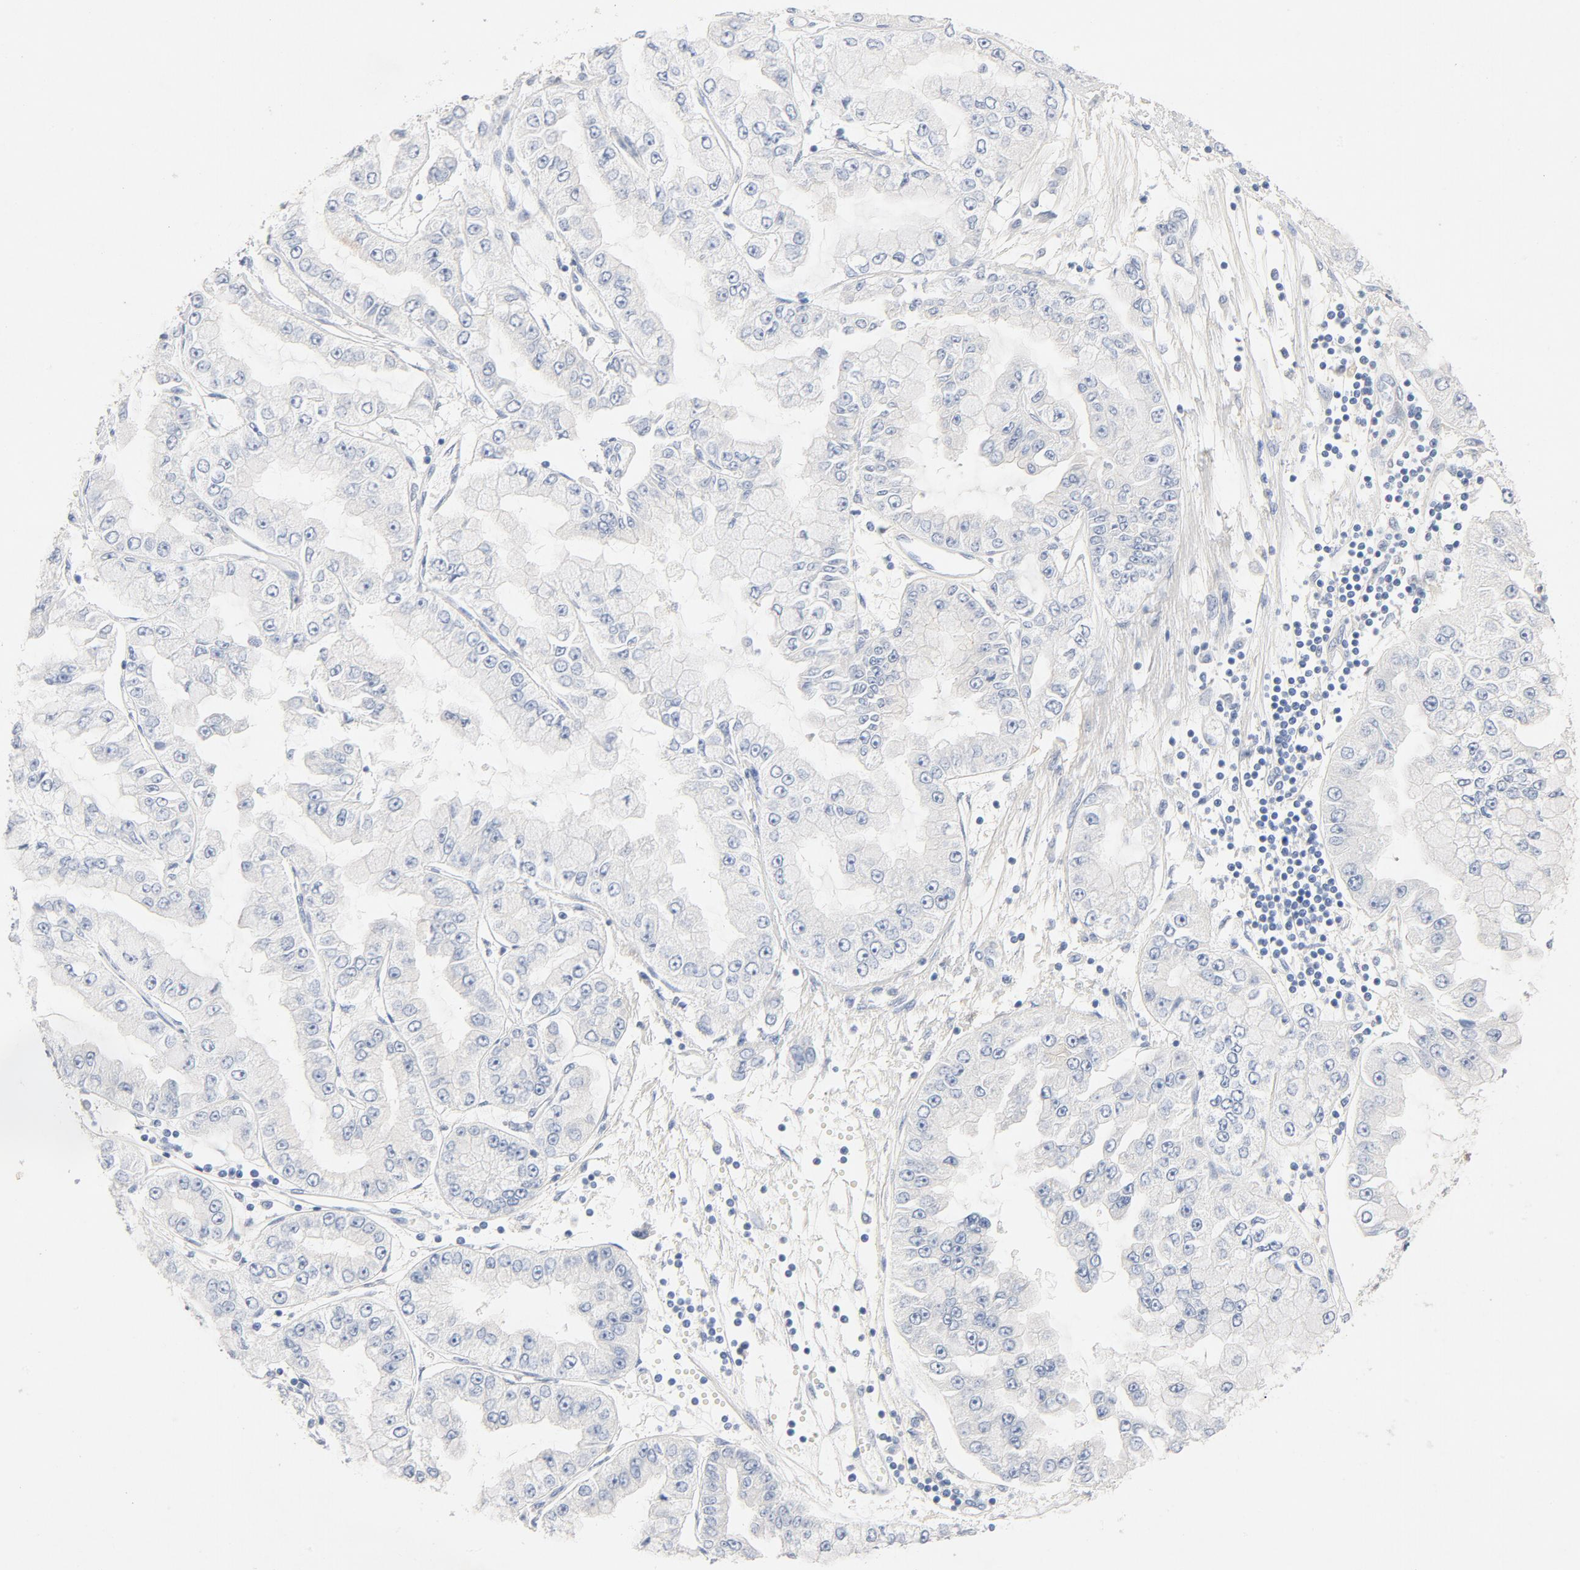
{"staining": {"intensity": "negative", "quantity": "none", "location": "none"}, "tissue": "liver cancer", "cell_type": "Tumor cells", "image_type": "cancer", "snomed": [{"axis": "morphology", "description": "Cholangiocarcinoma"}, {"axis": "topography", "description": "Liver"}], "caption": "An IHC photomicrograph of liver cancer (cholangiocarcinoma) is shown. There is no staining in tumor cells of liver cancer (cholangiocarcinoma).", "gene": "STAT1", "patient": {"sex": "female", "age": 79}}